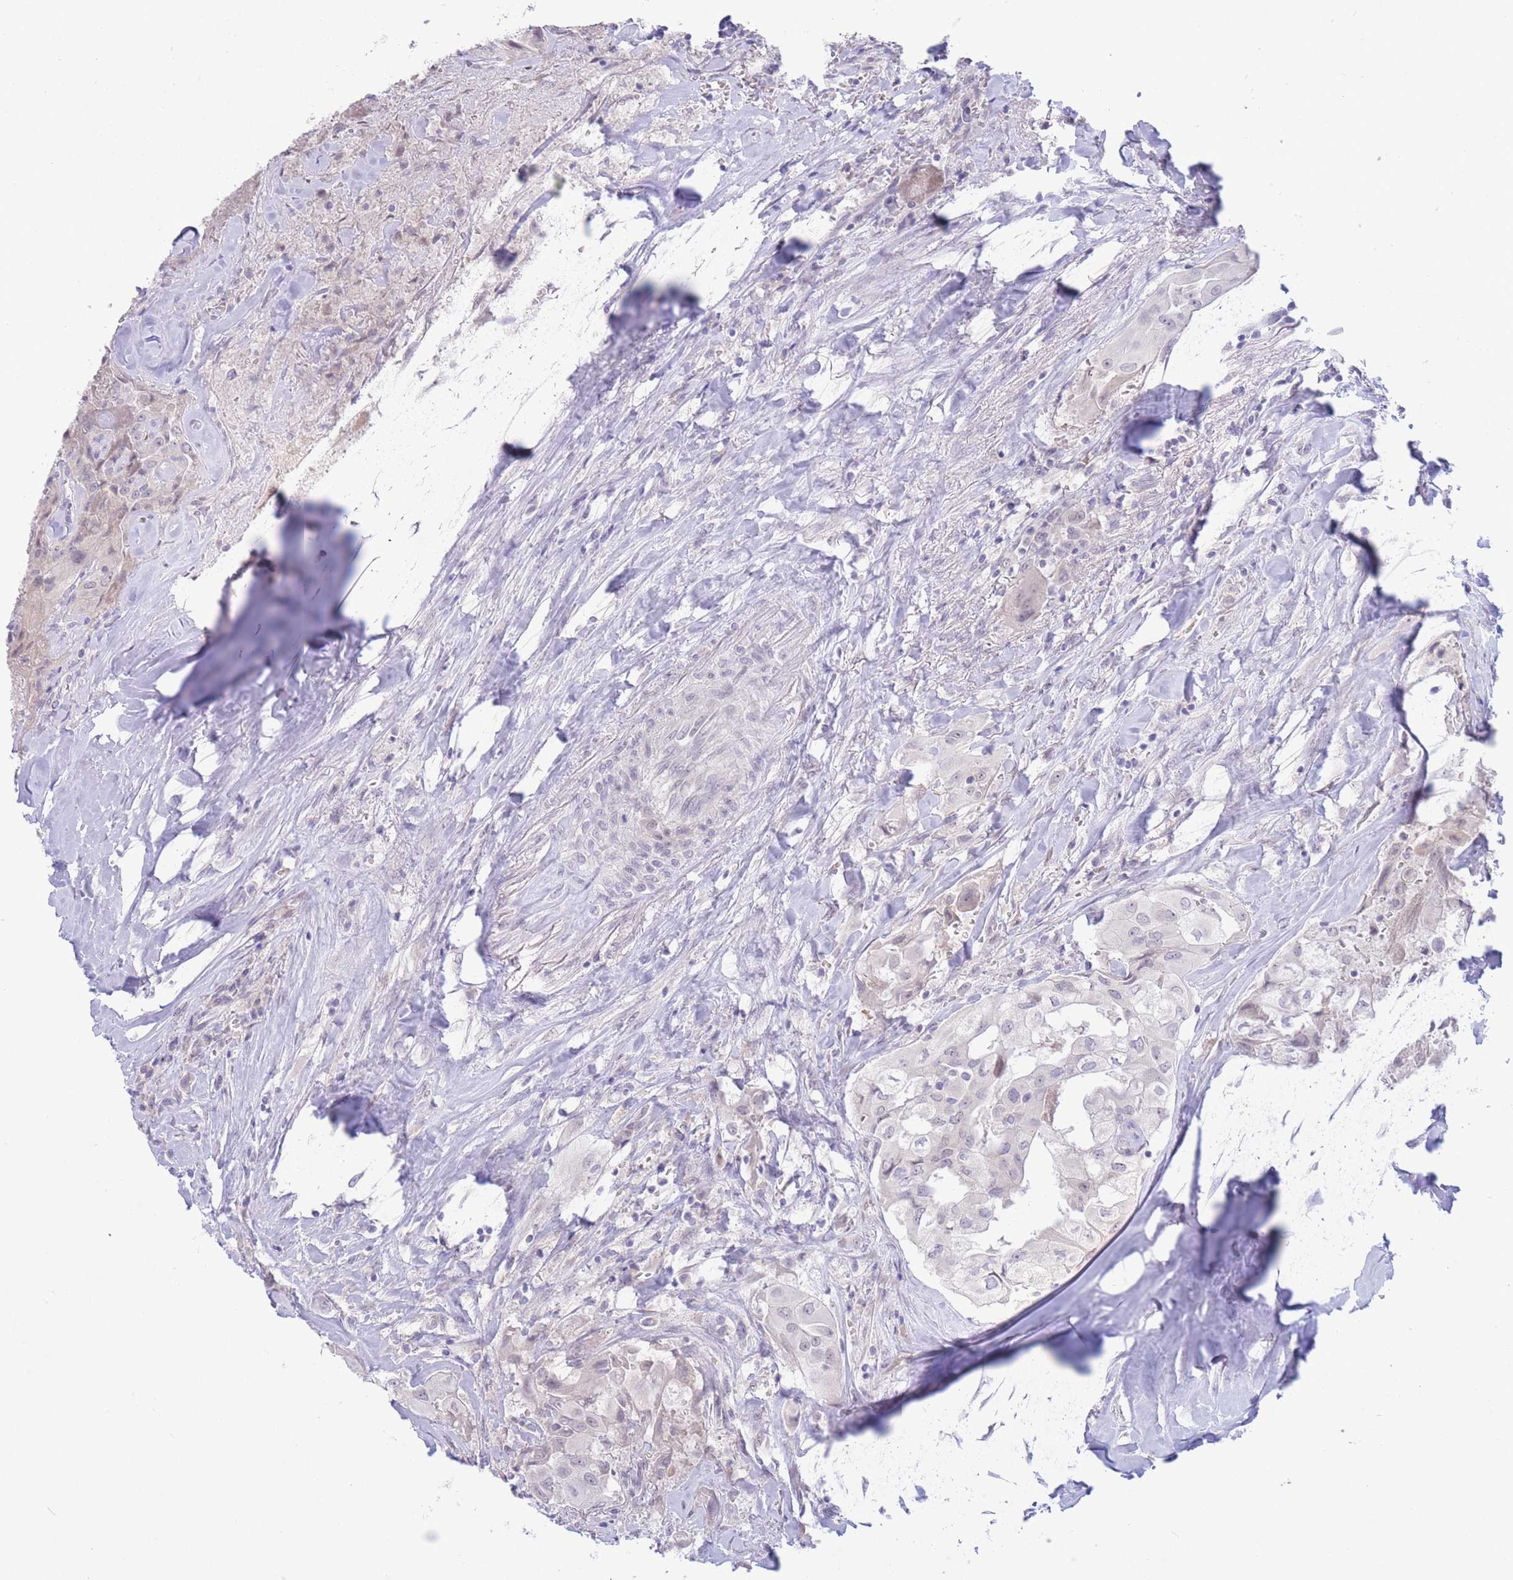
{"staining": {"intensity": "weak", "quantity": "25%-75%", "location": "nuclear"}, "tissue": "thyroid cancer", "cell_type": "Tumor cells", "image_type": "cancer", "snomed": [{"axis": "morphology", "description": "Normal tissue, NOS"}, {"axis": "morphology", "description": "Papillary adenocarcinoma, NOS"}, {"axis": "topography", "description": "Thyroid gland"}], "caption": "Human papillary adenocarcinoma (thyroid) stained with a protein marker reveals weak staining in tumor cells.", "gene": "FBXO46", "patient": {"sex": "female", "age": 59}}